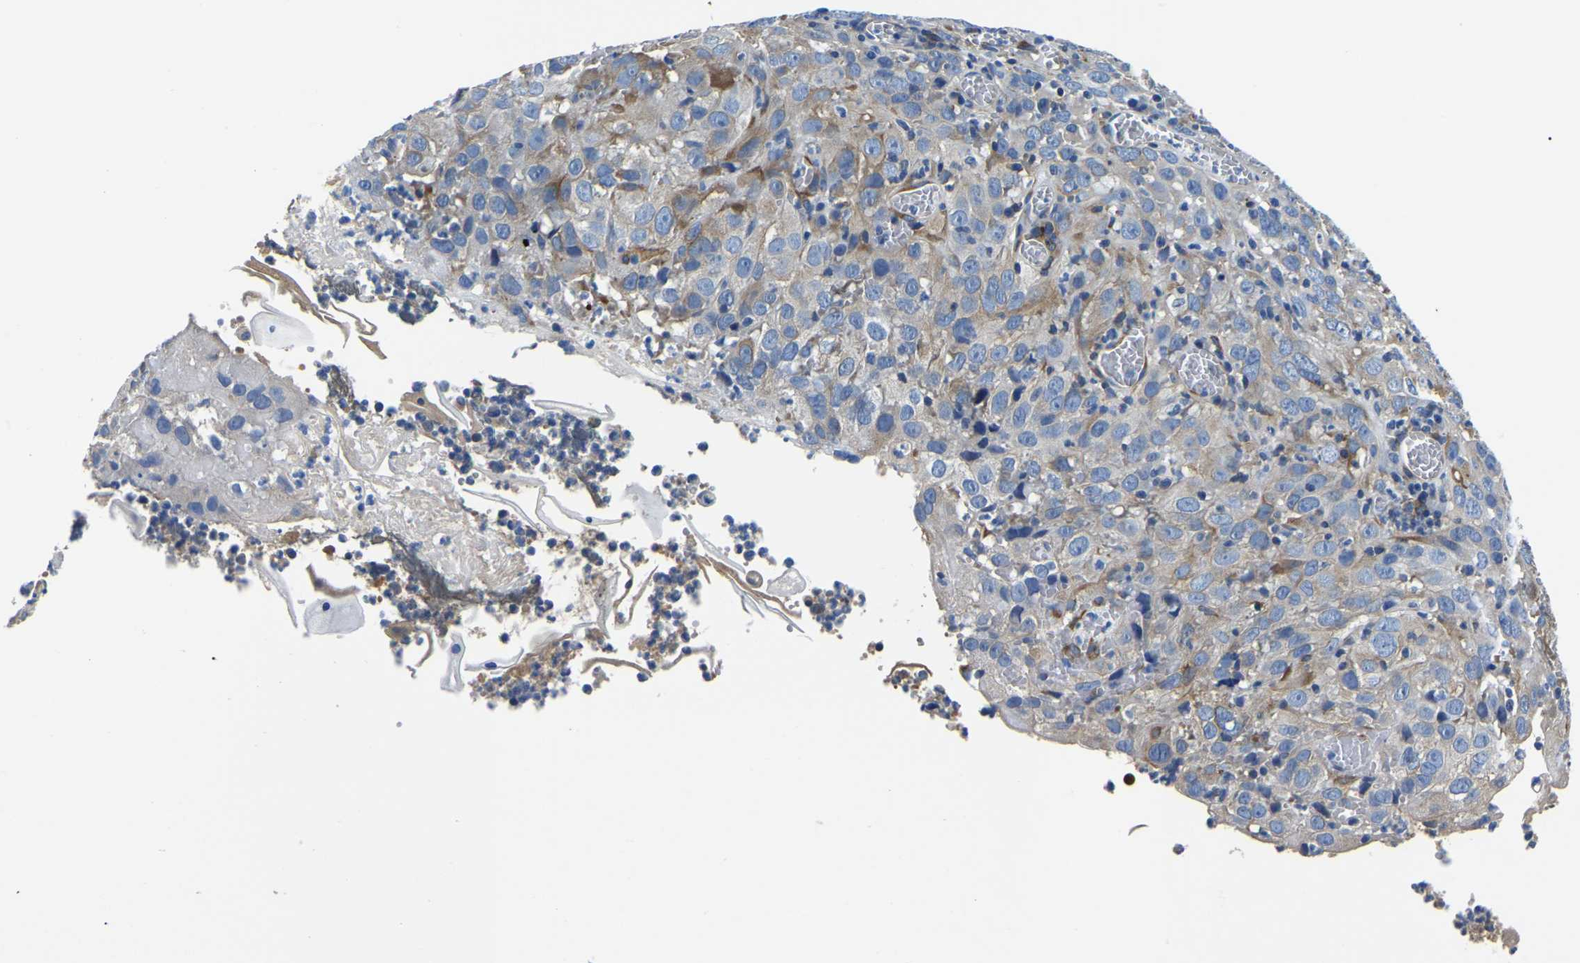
{"staining": {"intensity": "weak", "quantity": "<25%", "location": "cytoplasmic/membranous"}, "tissue": "cervical cancer", "cell_type": "Tumor cells", "image_type": "cancer", "snomed": [{"axis": "morphology", "description": "Squamous cell carcinoma, NOS"}, {"axis": "topography", "description": "Cervix"}], "caption": "An immunohistochemistry (IHC) photomicrograph of cervical squamous cell carcinoma is shown. There is no staining in tumor cells of cervical squamous cell carcinoma.", "gene": "DUSP8", "patient": {"sex": "female", "age": 32}}